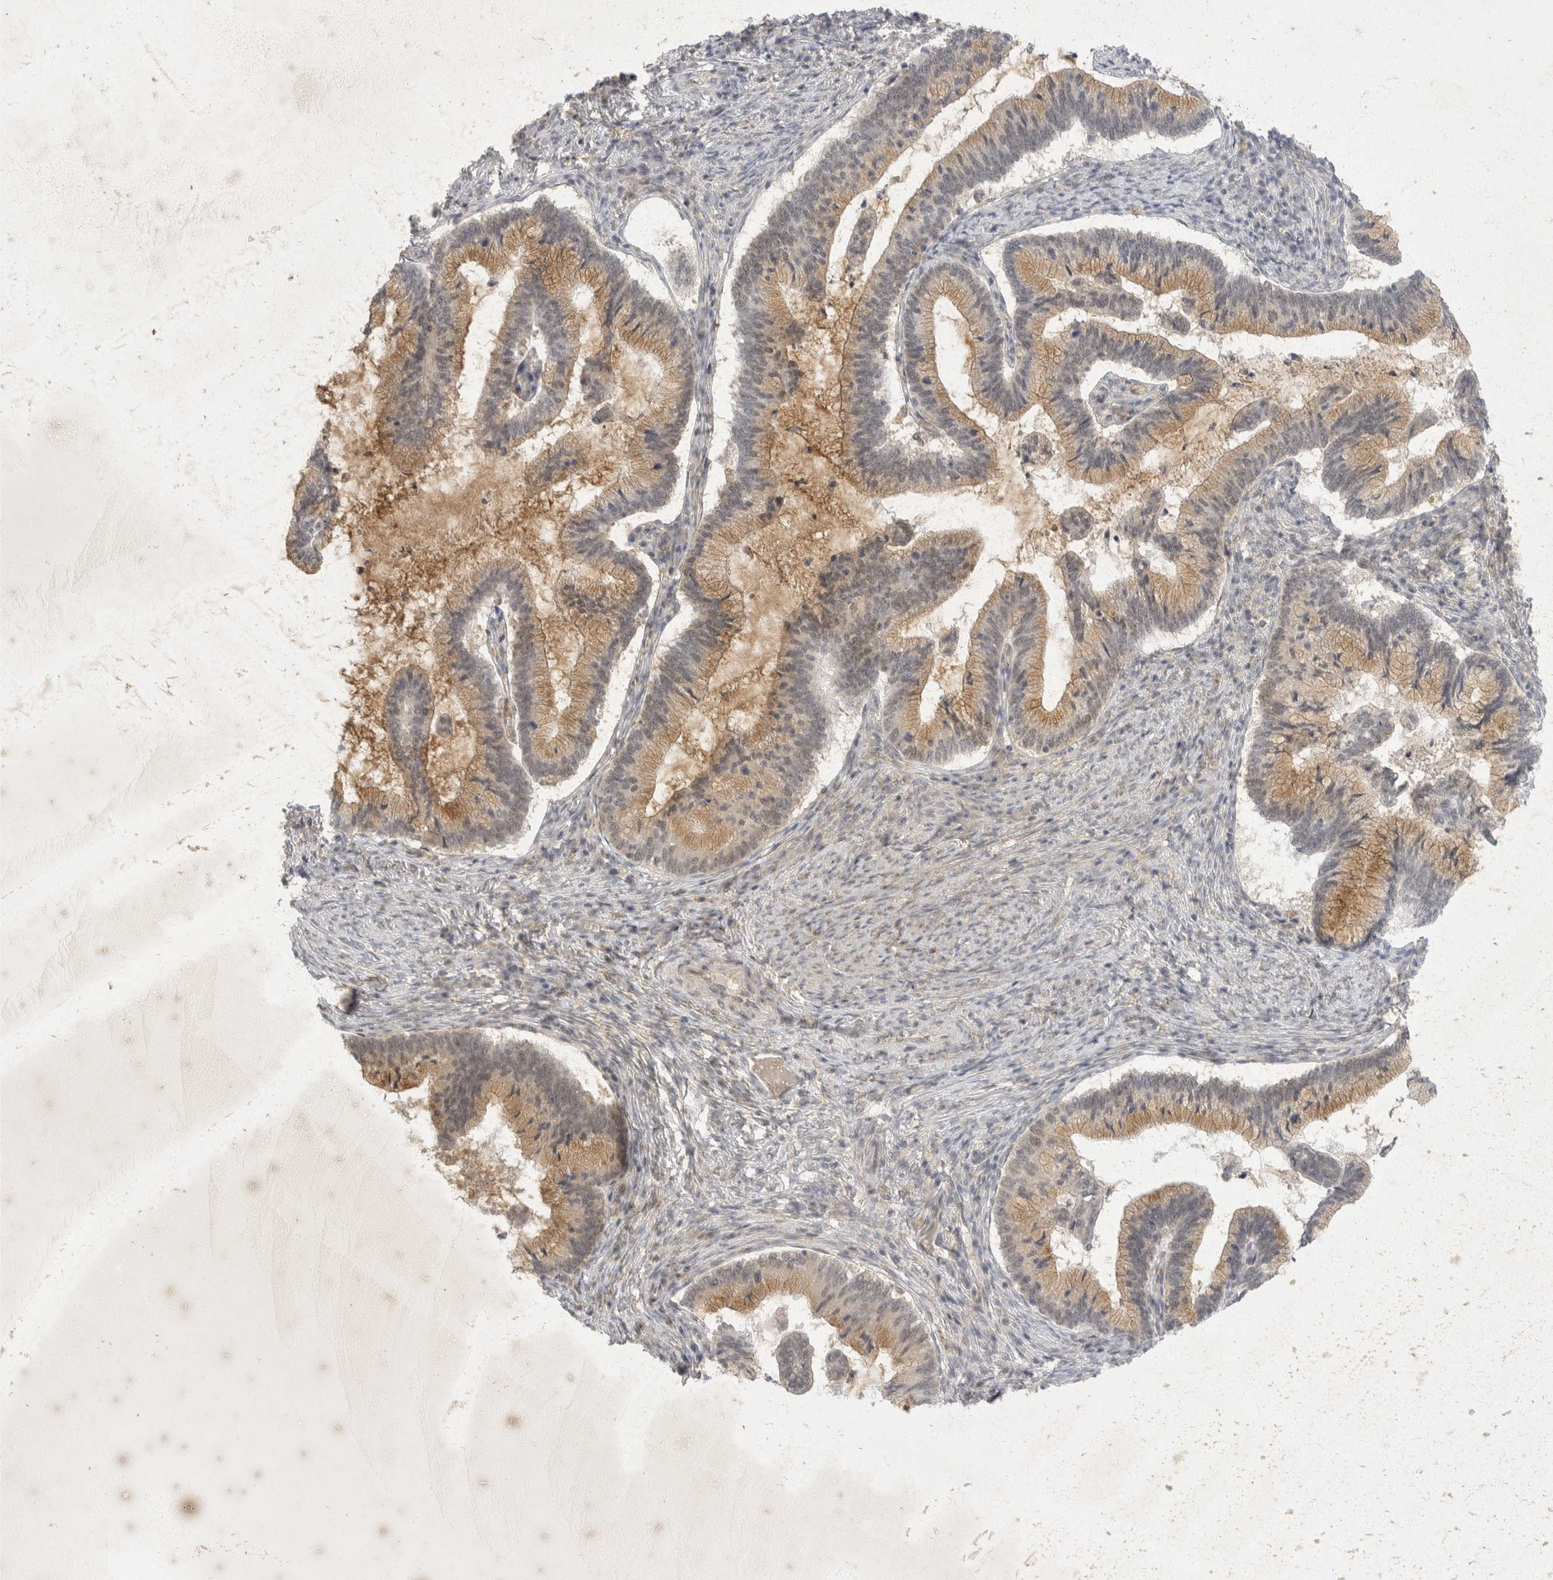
{"staining": {"intensity": "moderate", "quantity": ">75%", "location": "cytoplasmic/membranous"}, "tissue": "cervical cancer", "cell_type": "Tumor cells", "image_type": "cancer", "snomed": [{"axis": "morphology", "description": "Adenocarcinoma, NOS"}, {"axis": "topography", "description": "Cervix"}], "caption": "There is medium levels of moderate cytoplasmic/membranous staining in tumor cells of cervical cancer, as demonstrated by immunohistochemical staining (brown color).", "gene": "TOM1L2", "patient": {"sex": "female", "age": 36}}